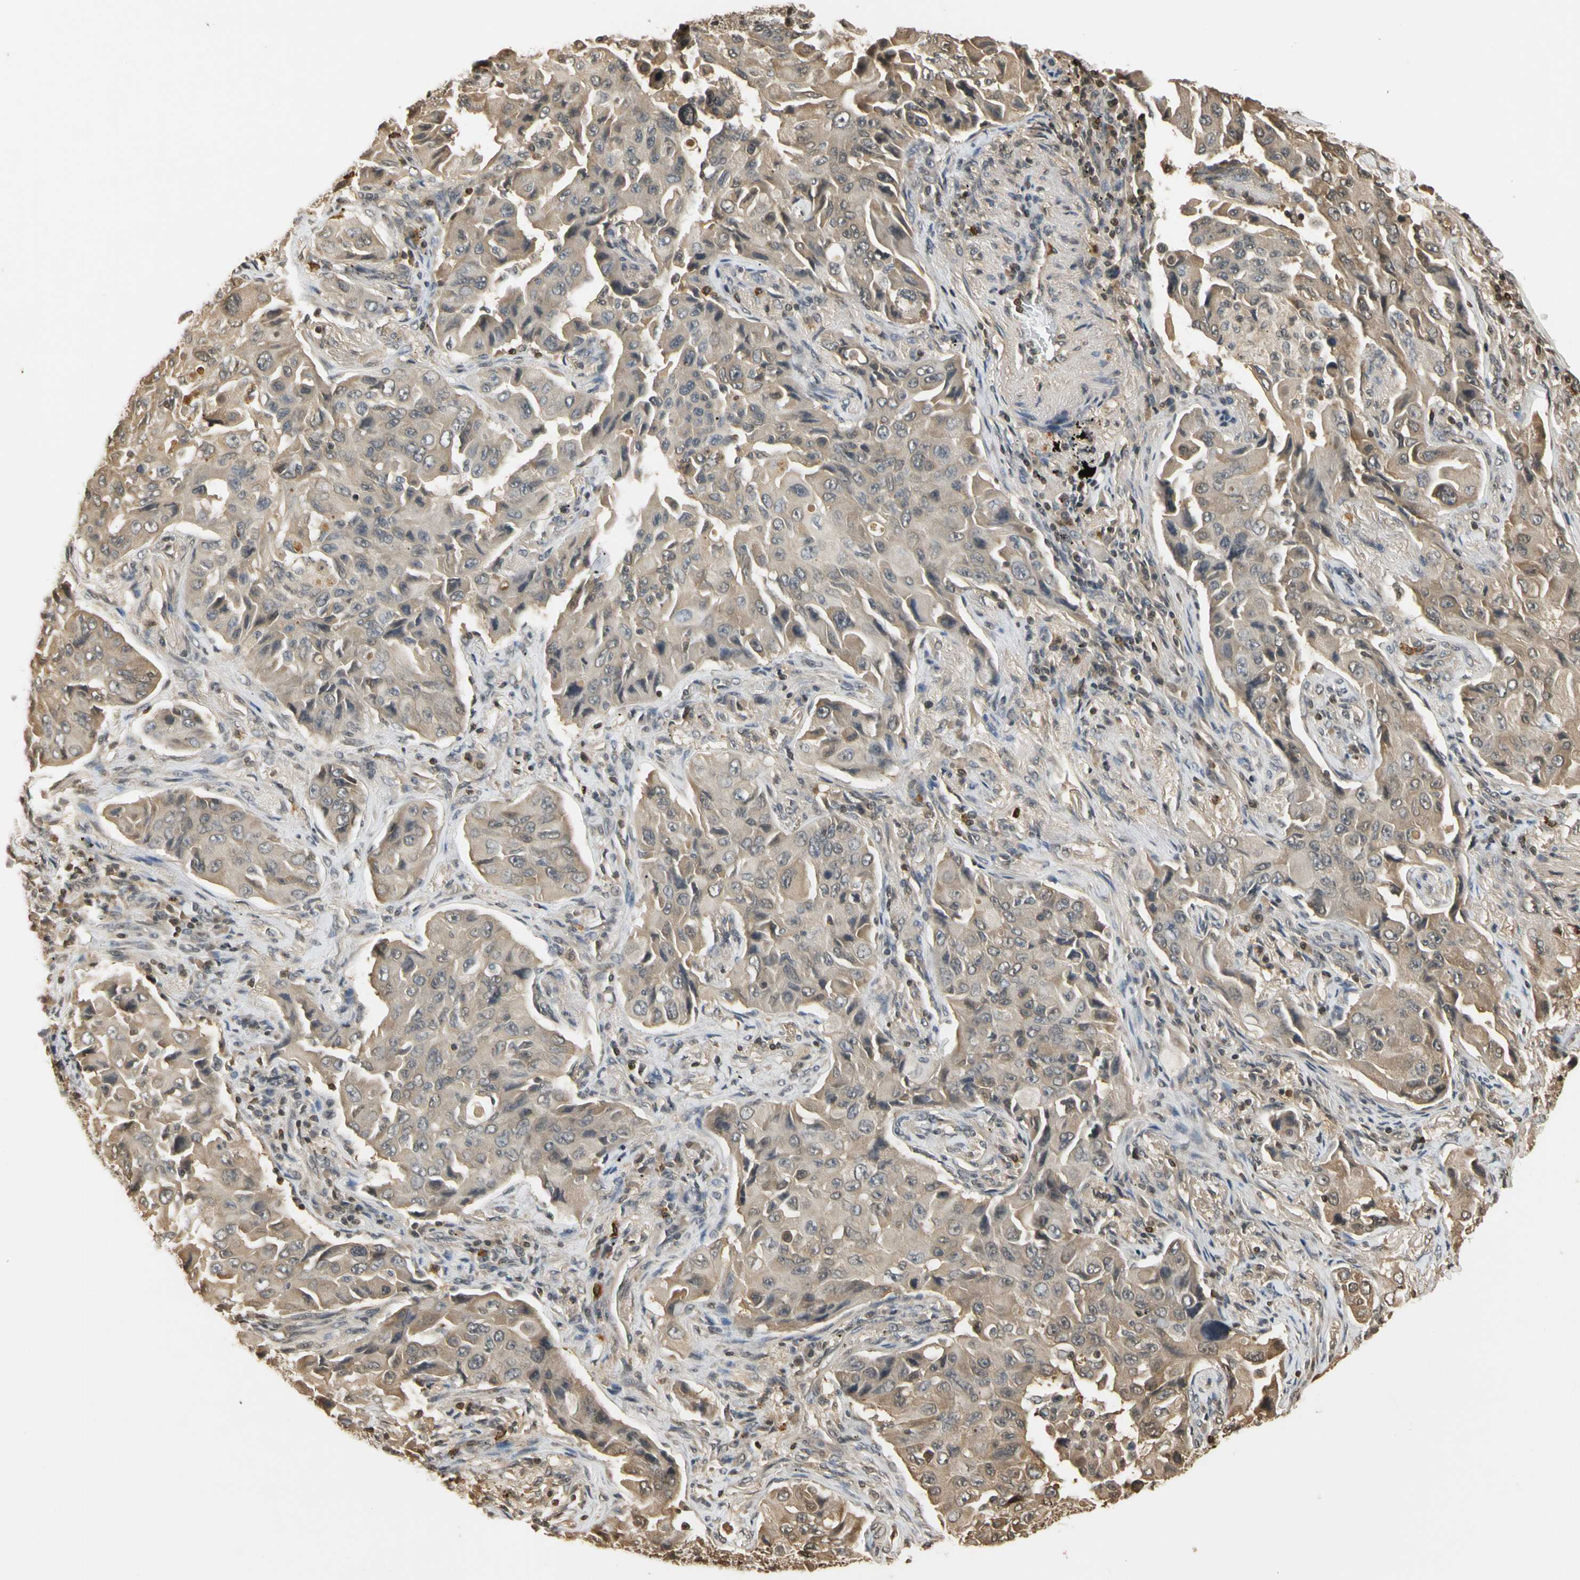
{"staining": {"intensity": "moderate", "quantity": ">75%", "location": "cytoplasmic/membranous"}, "tissue": "lung cancer", "cell_type": "Tumor cells", "image_type": "cancer", "snomed": [{"axis": "morphology", "description": "Adenocarcinoma, NOS"}, {"axis": "topography", "description": "Lung"}], "caption": "Immunohistochemical staining of human lung cancer (adenocarcinoma) exhibits moderate cytoplasmic/membranous protein expression in approximately >75% of tumor cells.", "gene": "SOD1", "patient": {"sex": "female", "age": 65}}